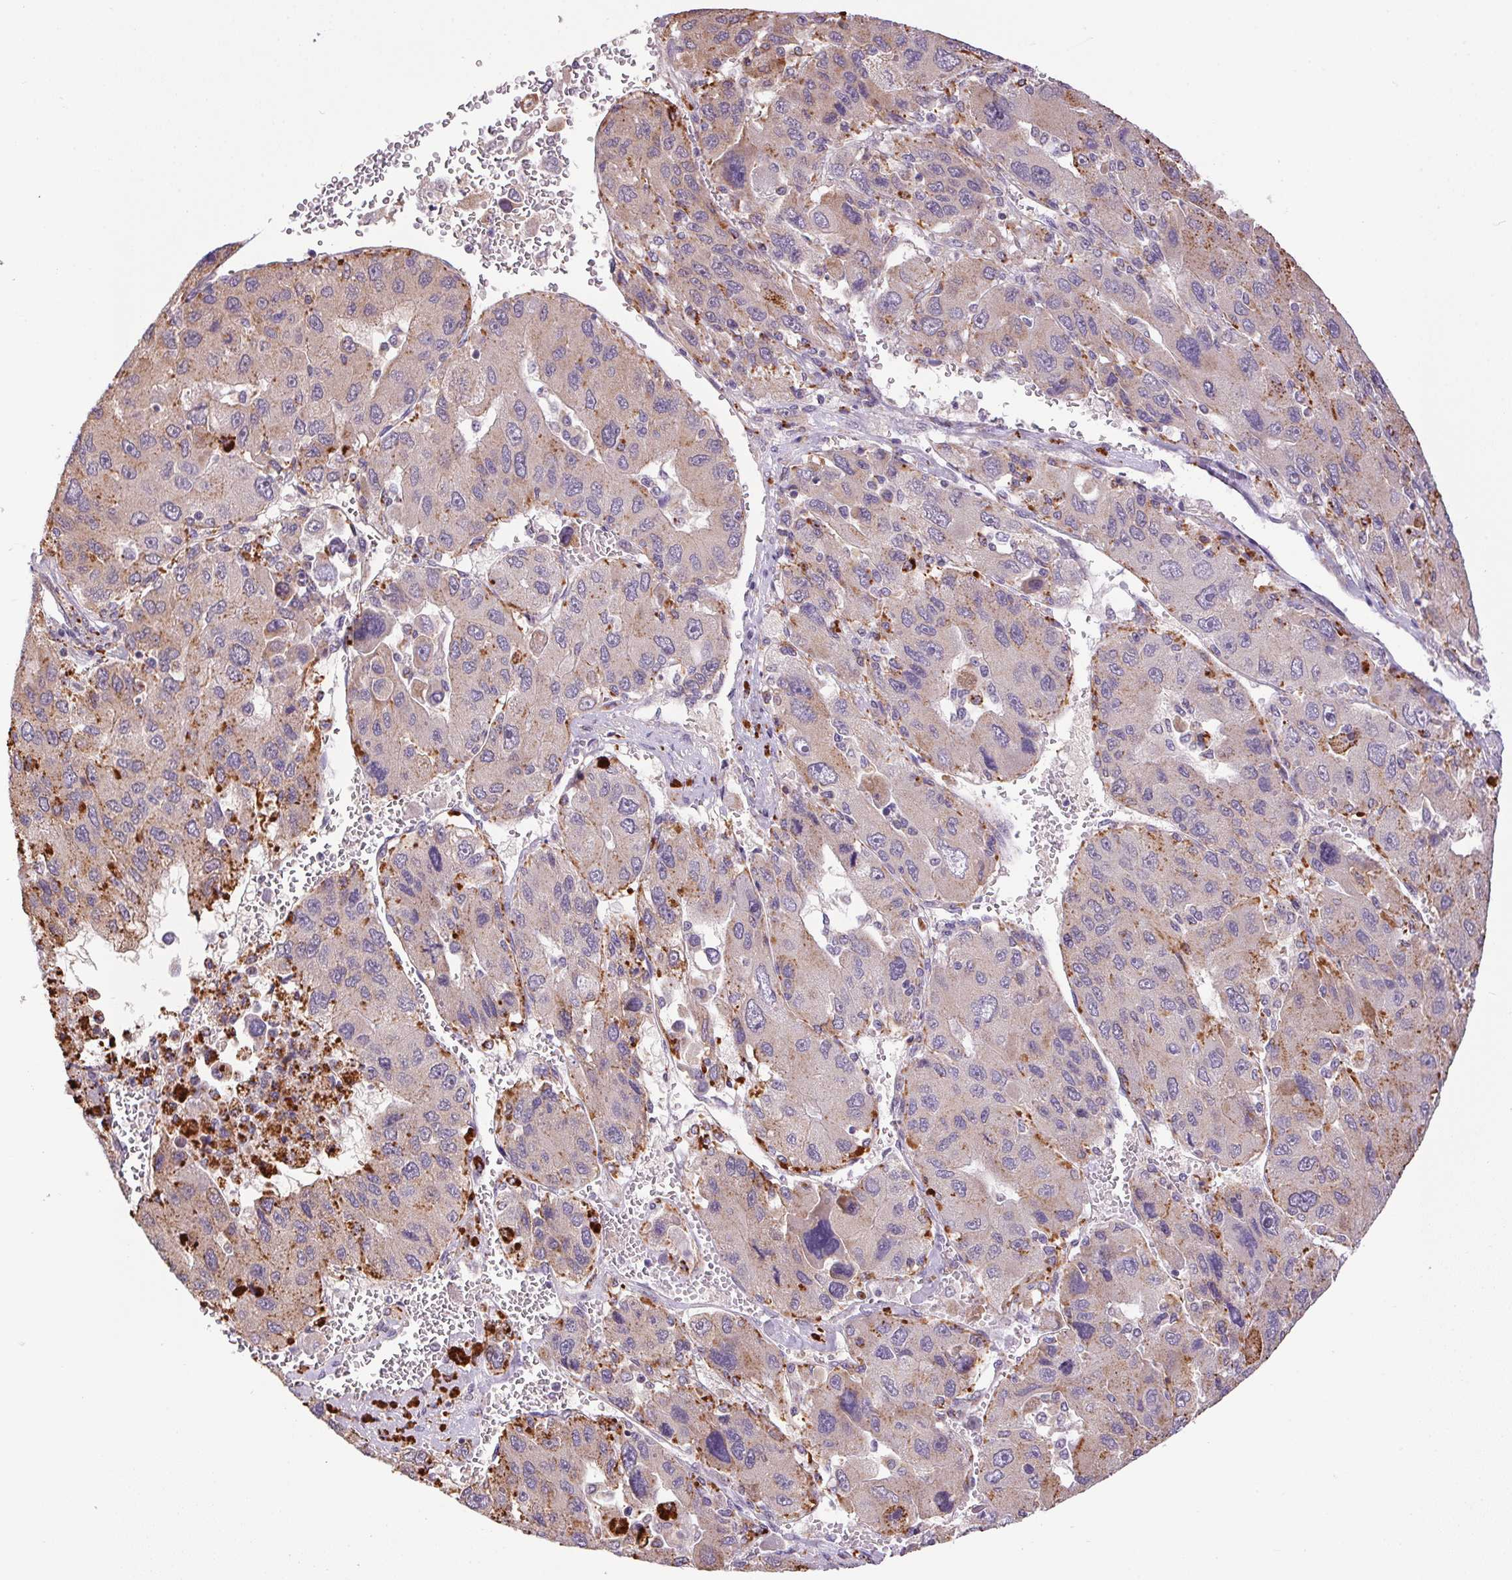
{"staining": {"intensity": "weak", "quantity": "<25%", "location": "cytoplasmic/membranous"}, "tissue": "liver cancer", "cell_type": "Tumor cells", "image_type": "cancer", "snomed": [{"axis": "morphology", "description": "Carcinoma, Hepatocellular, NOS"}, {"axis": "topography", "description": "Liver"}], "caption": "This is an immunohistochemistry (IHC) micrograph of human liver cancer. There is no staining in tumor cells.", "gene": "ADH5", "patient": {"sex": "female", "age": 41}}